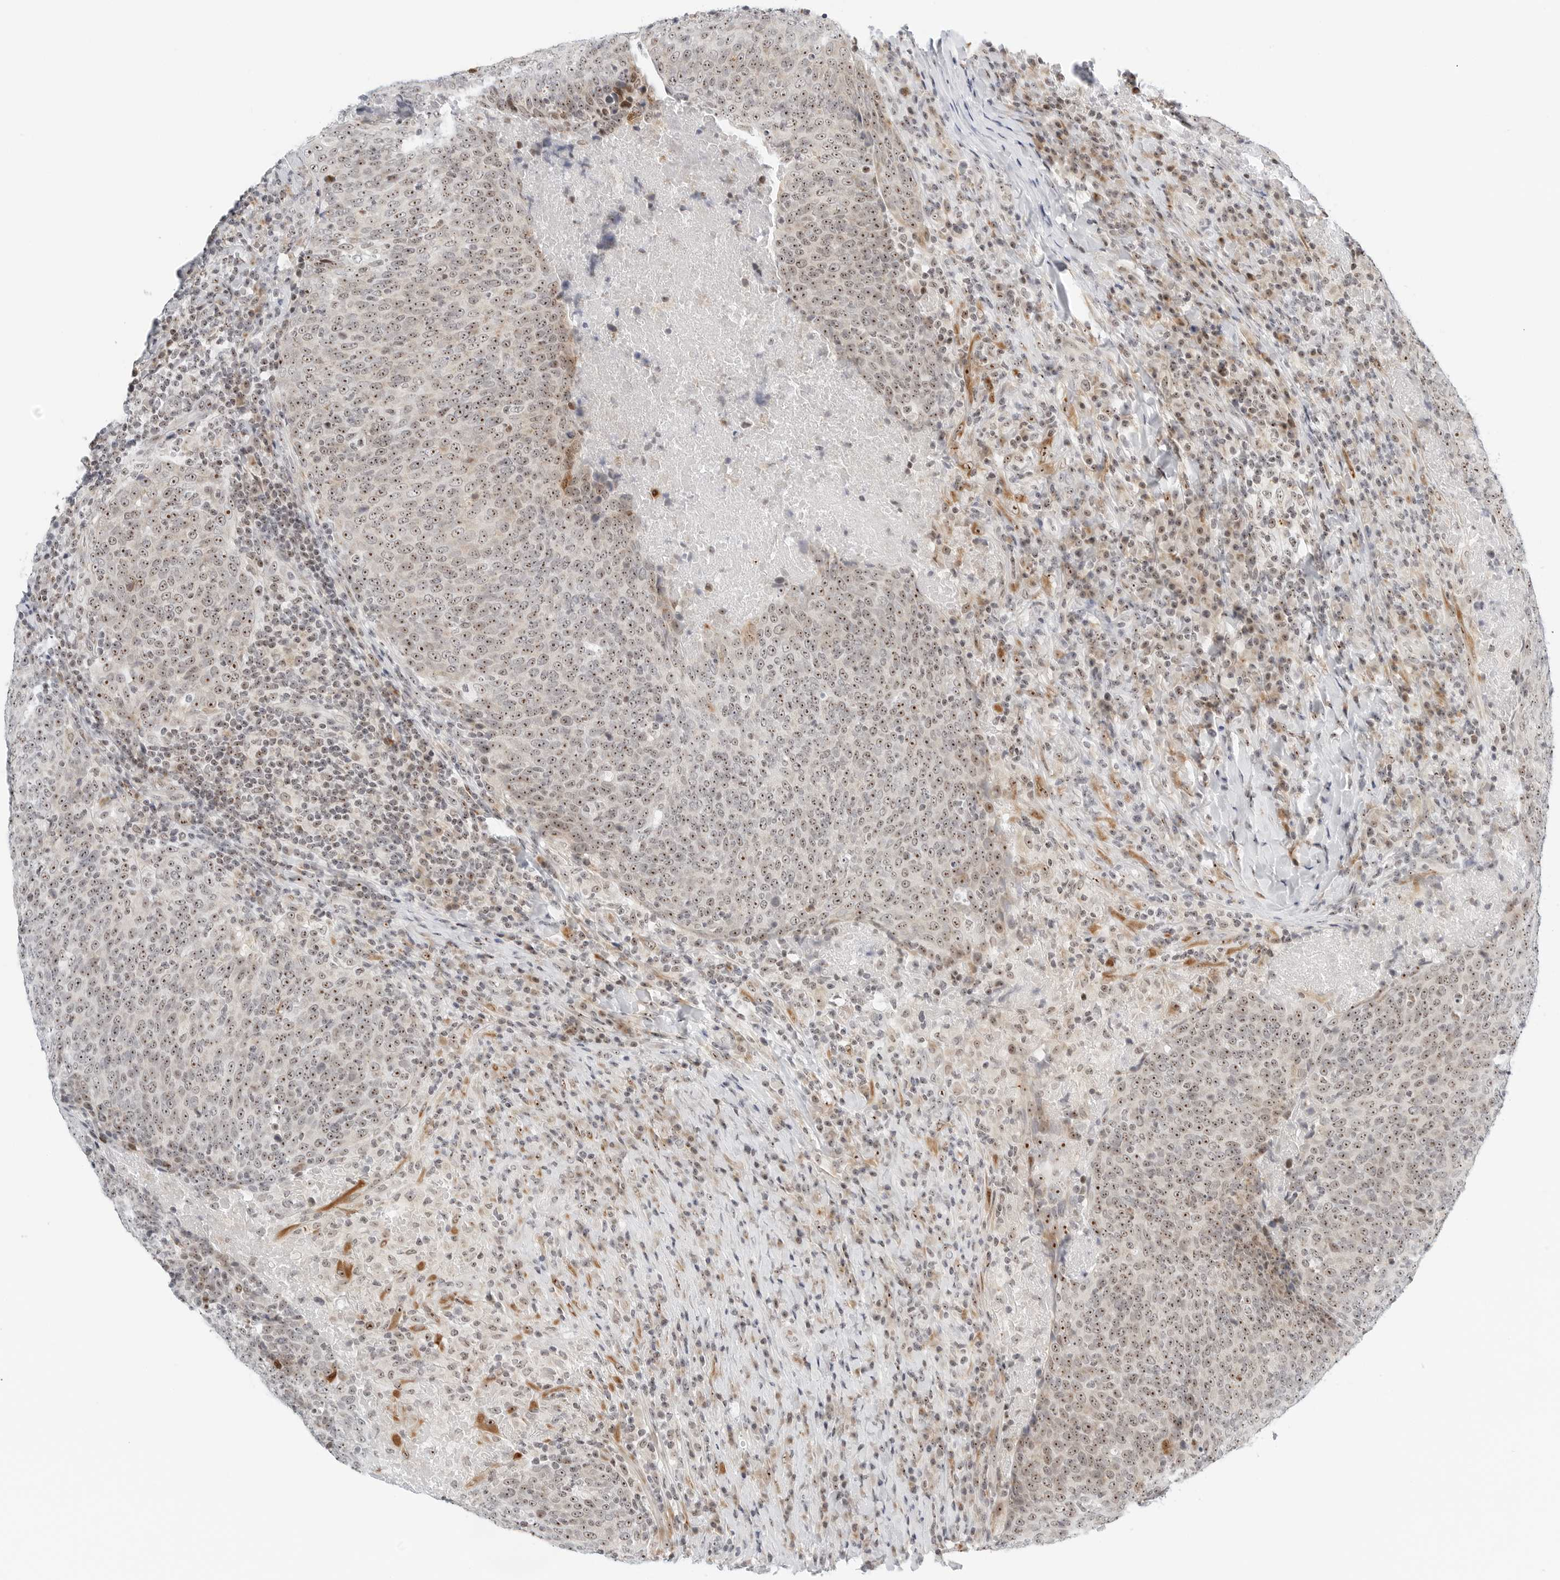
{"staining": {"intensity": "moderate", "quantity": ">75%", "location": "nuclear"}, "tissue": "head and neck cancer", "cell_type": "Tumor cells", "image_type": "cancer", "snomed": [{"axis": "morphology", "description": "Squamous cell carcinoma, NOS"}, {"axis": "morphology", "description": "Squamous cell carcinoma, metastatic, NOS"}, {"axis": "topography", "description": "Lymph node"}, {"axis": "topography", "description": "Head-Neck"}], "caption": "Protein staining reveals moderate nuclear staining in approximately >75% of tumor cells in head and neck metastatic squamous cell carcinoma.", "gene": "RIMKLA", "patient": {"sex": "male", "age": 62}}